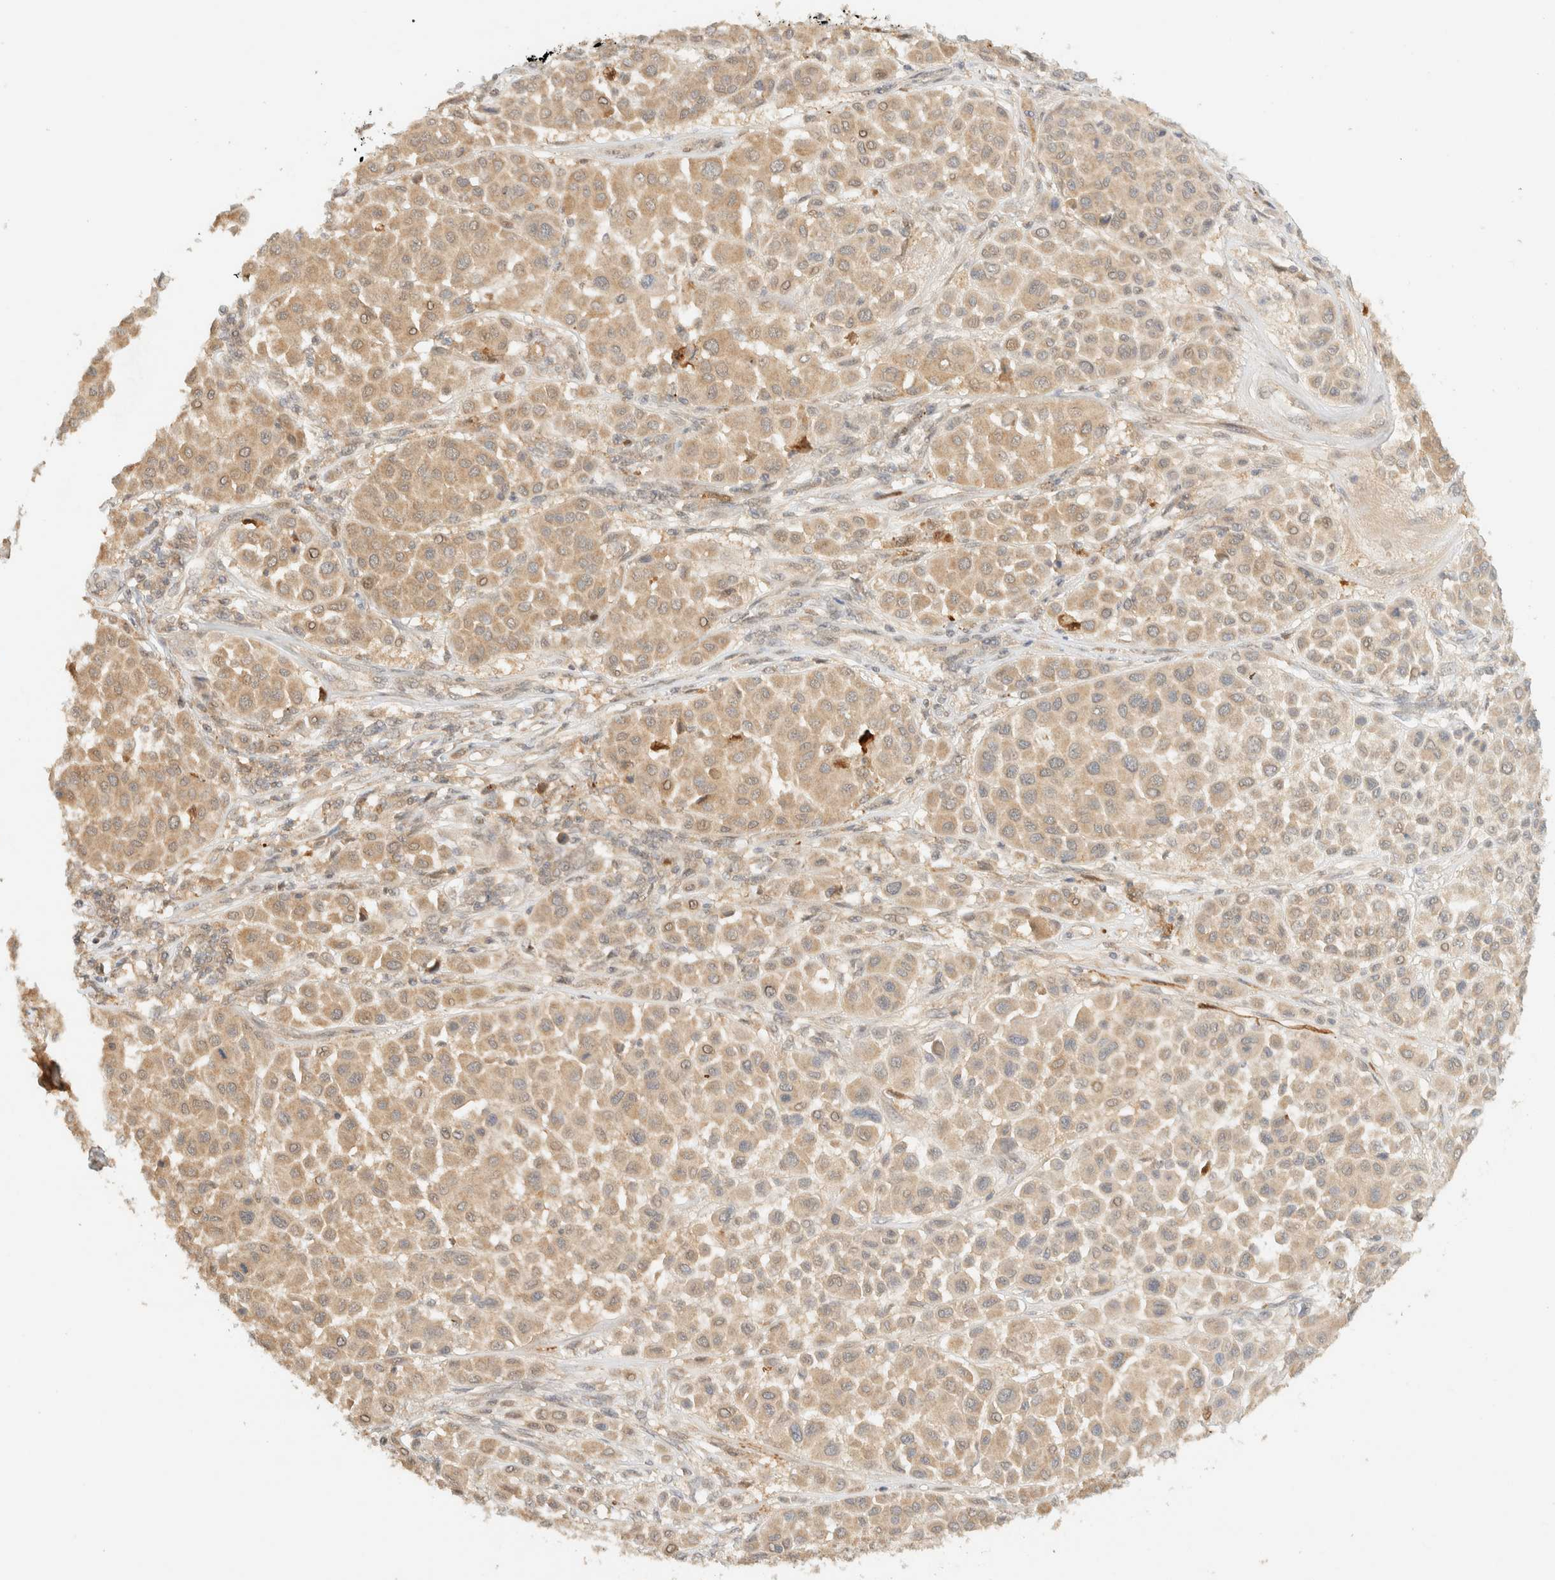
{"staining": {"intensity": "weak", "quantity": ">75%", "location": "cytoplasmic/membranous"}, "tissue": "melanoma", "cell_type": "Tumor cells", "image_type": "cancer", "snomed": [{"axis": "morphology", "description": "Malignant melanoma, Metastatic site"}, {"axis": "topography", "description": "Soft tissue"}], "caption": "Protein analysis of melanoma tissue exhibits weak cytoplasmic/membranous positivity in approximately >75% of tumor cells. The staining is performed using DAB brown chromogen to label protein expression. The nuclei are counter-stained blue using hematoxylin.", "gene": "ZBTB34", "patient": {"sex": "male", "age": 41}}